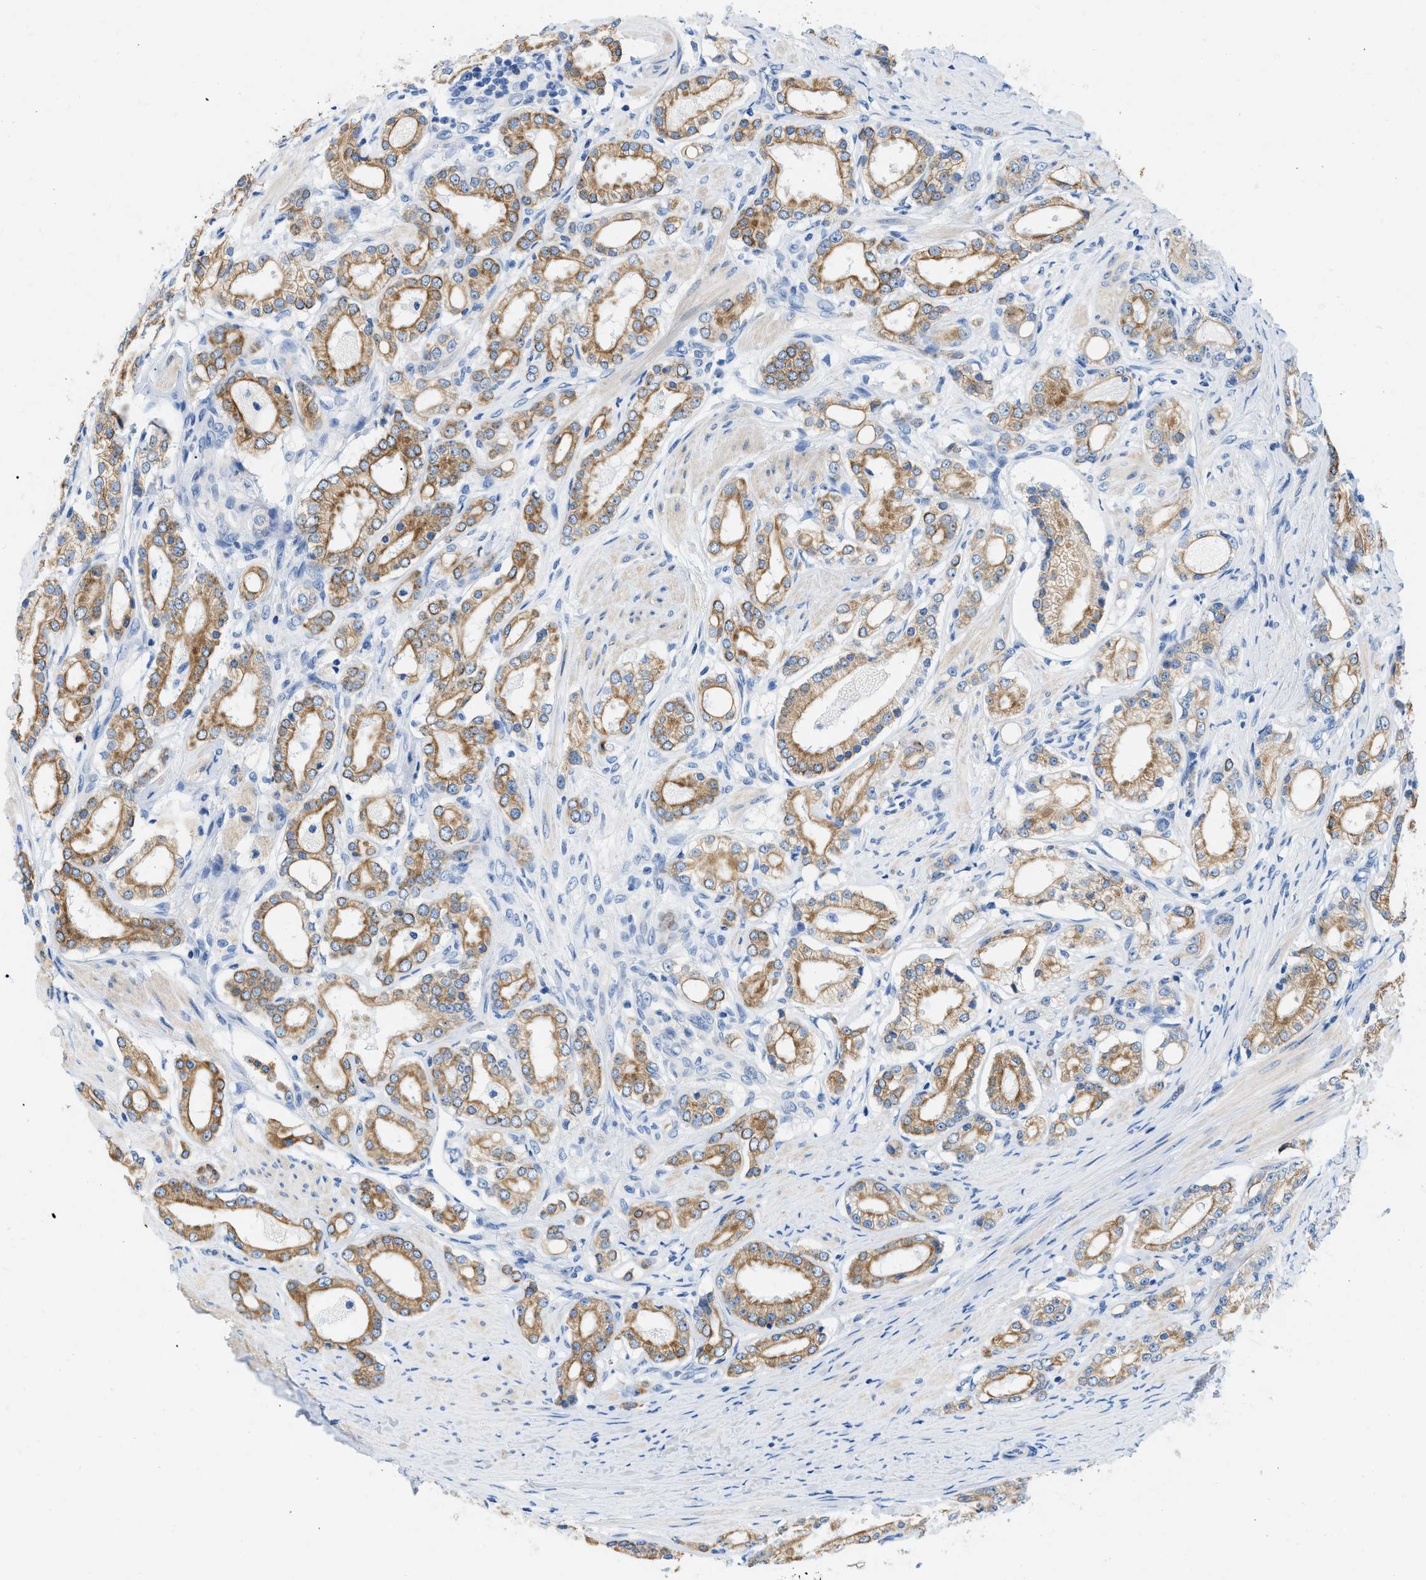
{"staining": {"intensity": "moderate", "quantity": ">75%", "location": "cytoplasmic/membranous"}, "tissue": "prostate cancer", "cell_type": "Tumor cells", "image_type": "cancer", "snomed": [{"axis": "morphology", "description": "Adenocarcinoma, Low grade"}, {"axis": "topography", "description": "Prostate"}], "caption": "The micrograph exhibits immunohistochemical staining of prostate cancer. There is moderate cytoplasmic/membranous expression is present in about >75% of tumor cells. The protein of interest is stained brown, and the nuclei are stained in blue (DAB (3,3'-diaminobenzidine) IHC with brightfield microscopy, high magnification).", "gene": "BPGM", "patient": {"sex": "male", "age": 63}}